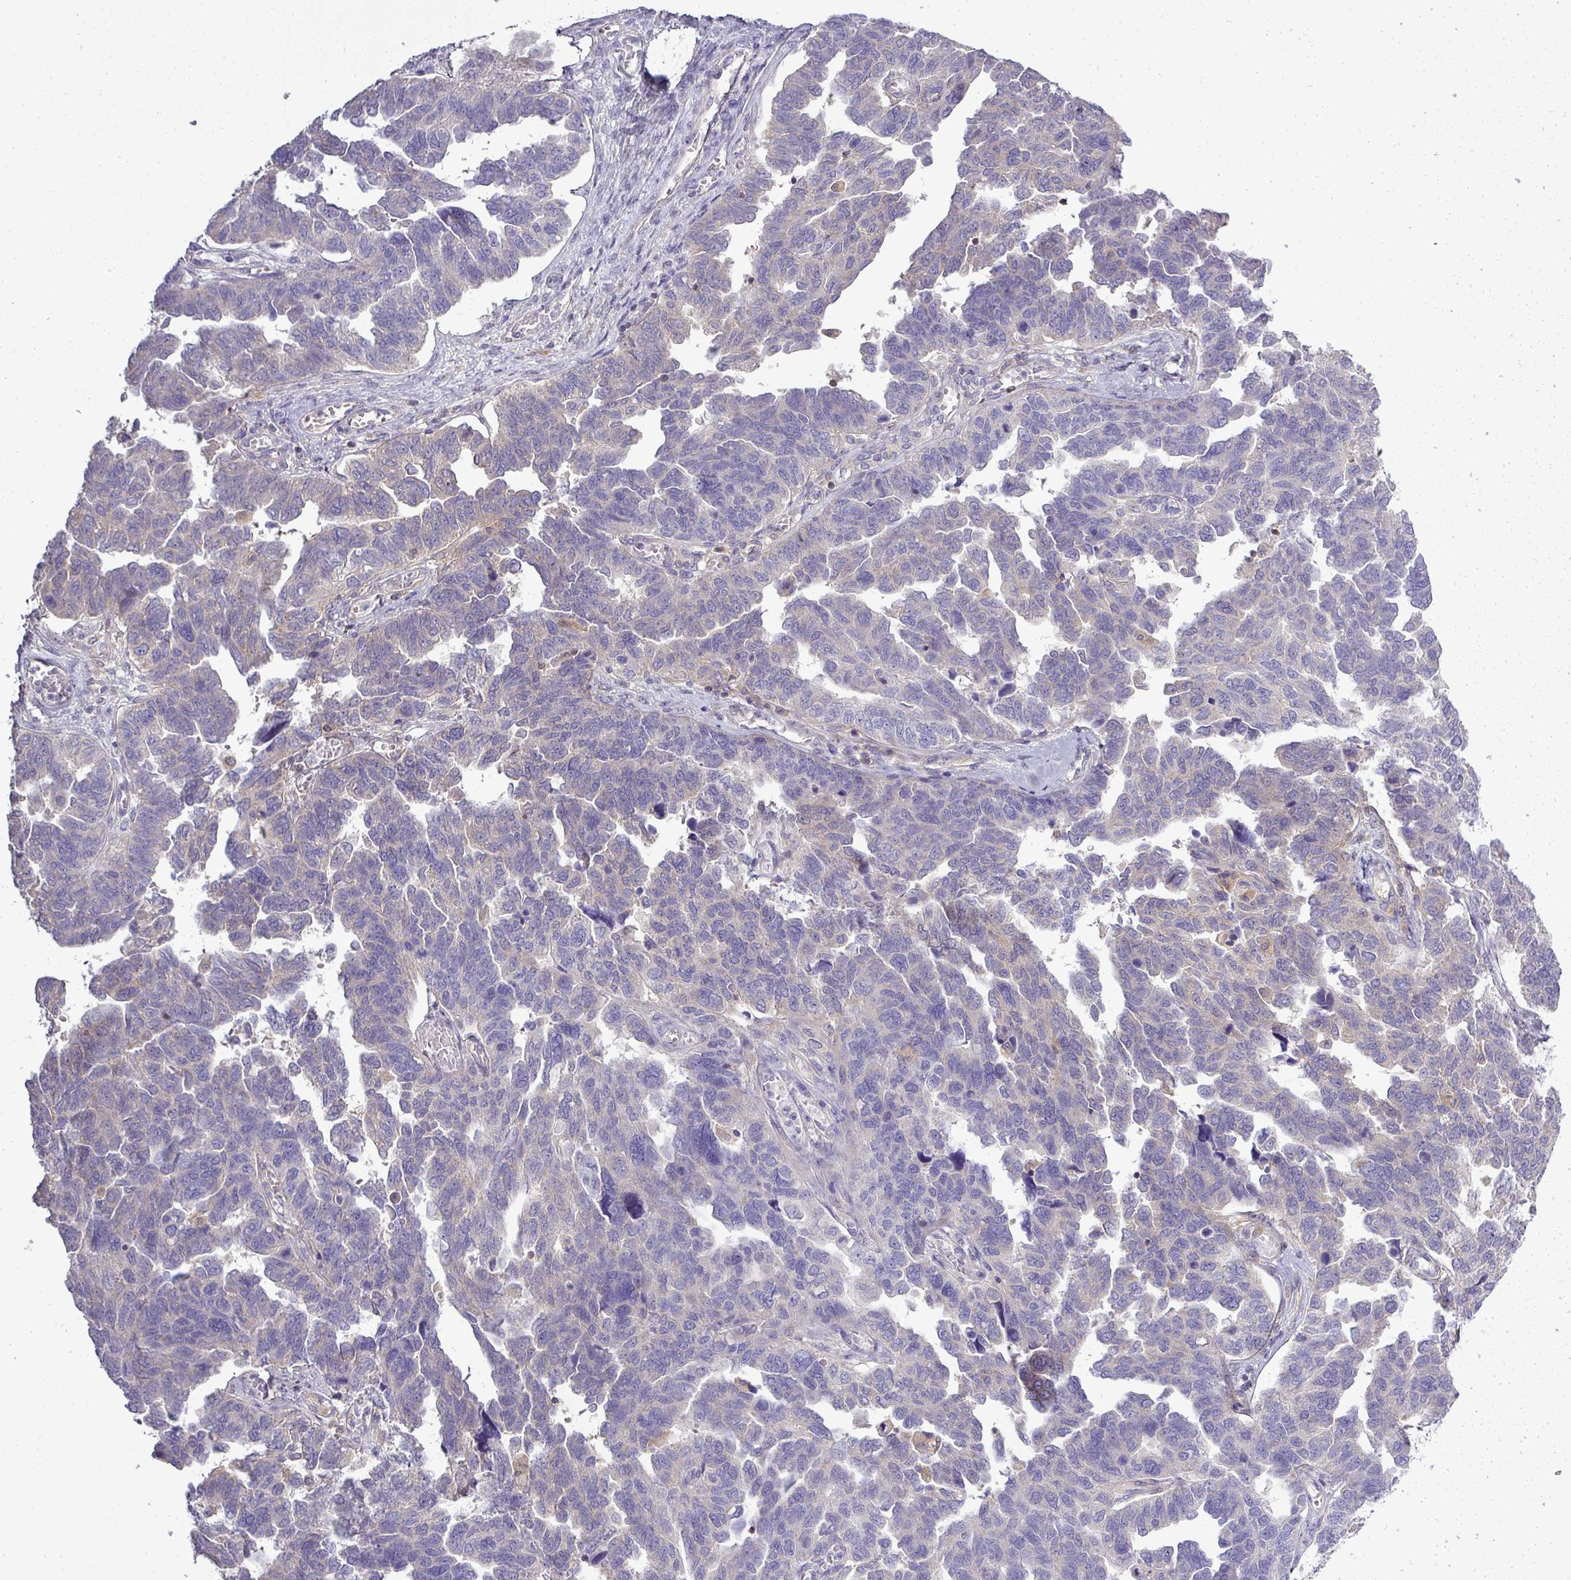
{"staining": {"intensity": "negative", "quantity": "none", "location": "none"}, "tissue": "ovarian cancer", "cell_type": "Tumor cells", "image_type": "cancer", "snomed": [{"axis": "morphology", "description": "Cystadenocarcinoma, serous, NOS"}, {"axis": "topography", "description": "Ovary"}], "caption": "Tumor cells are negative for protein expression in human ovarian serous cystadenocarcinoma.", "gene": "STAT5A", "patient": {"sex": "female", "age": 64}}